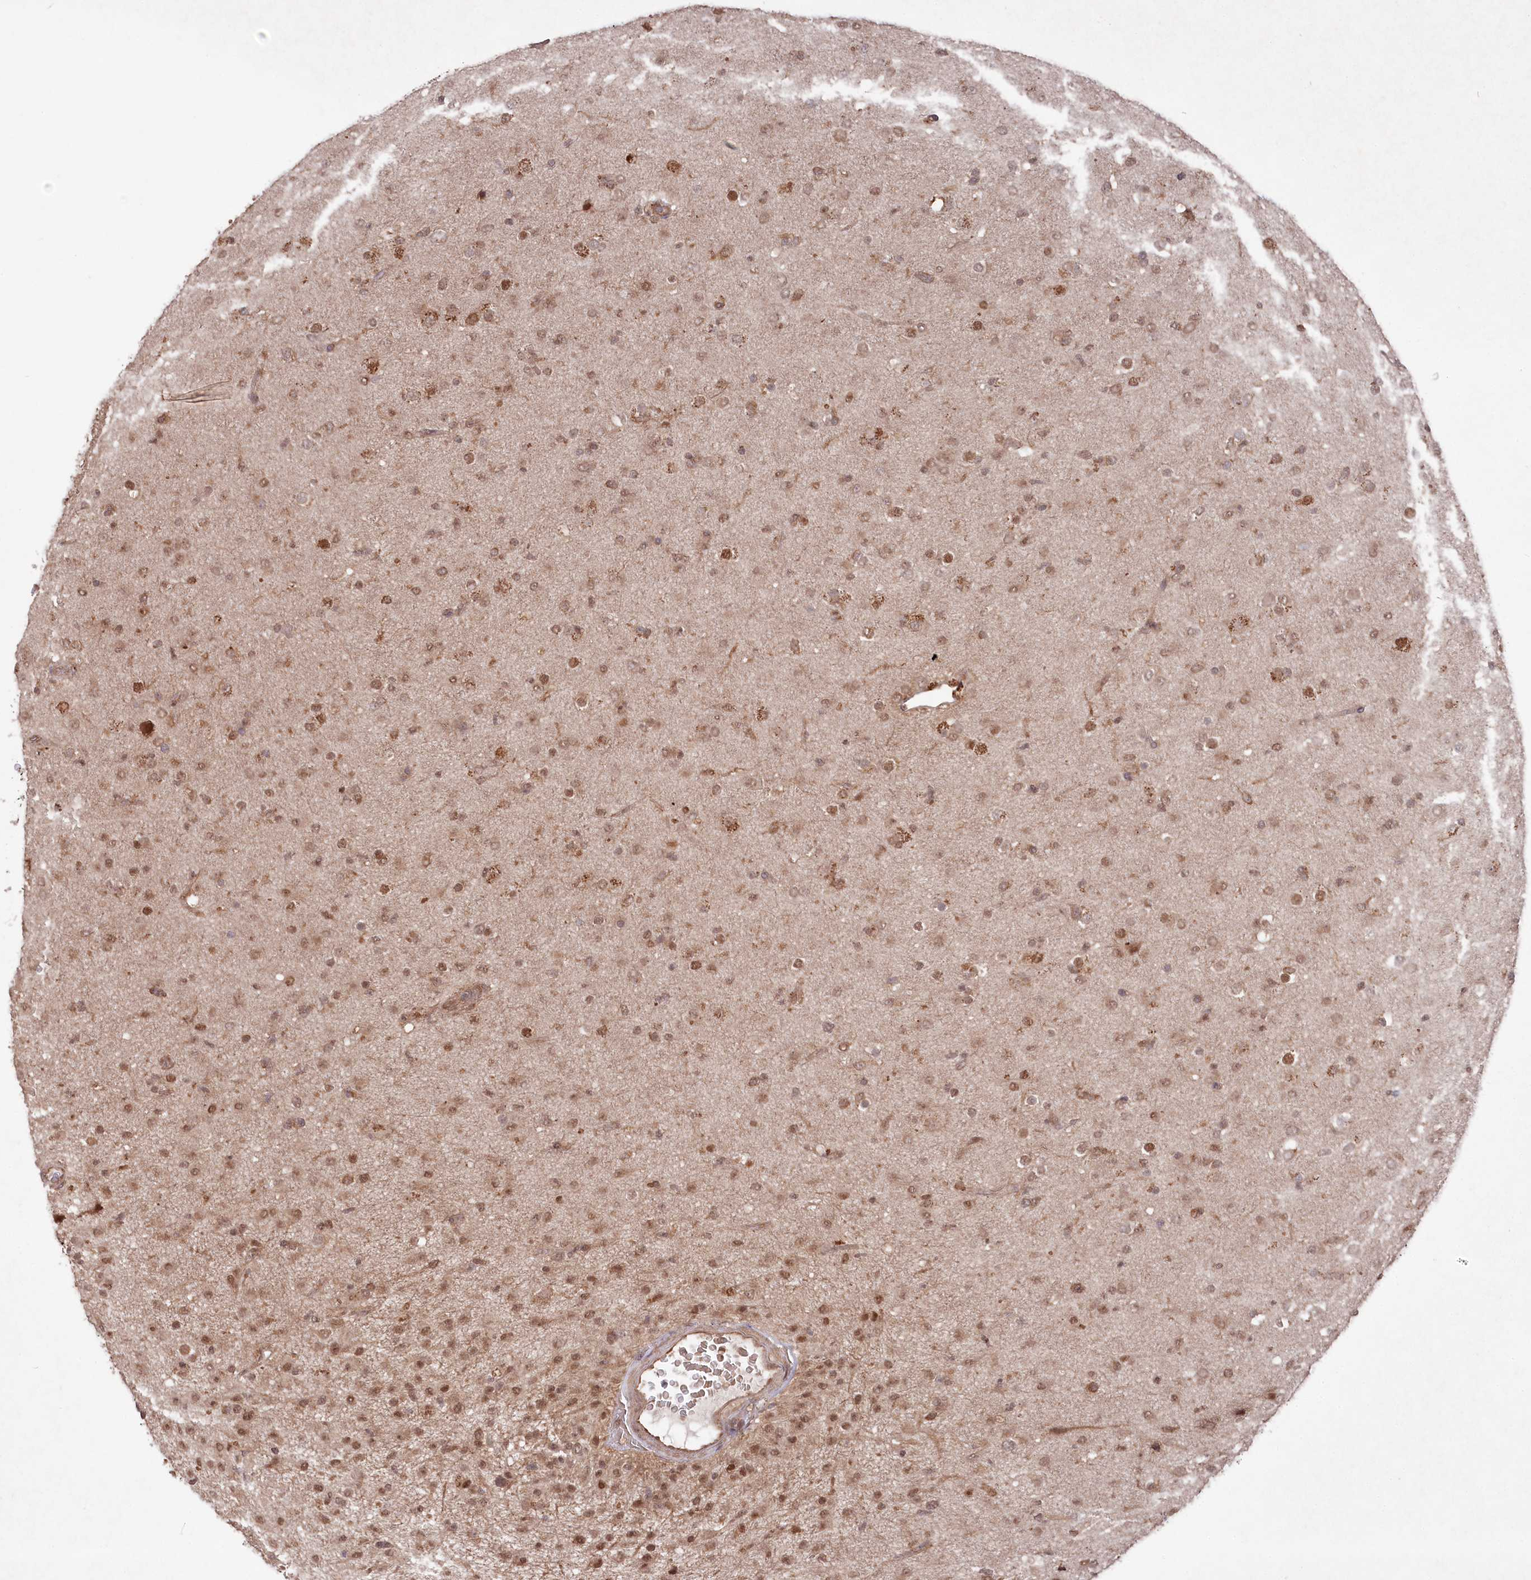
{"staining": {"intensity": "moderate", "quantity": ">75%", "location": "cytoplasmic/membranous,nuclear"}, "tissue": "glioma", "cell_type": "Tumor cells", "image_type": "cancer", "snomed": [{"axis": "morphology", "description": "Glioma, malignant, Low grade"}, {"axis": "topography", "description": "Brain"}], "caption": "The photomicrograph exhibits a brown stain indicating the presence of a protein in the cytoplasmic/membranous and nuclear of tumor cells in low-grade glioma (malignant).", "gene": "PSMA1", "patient": {"sex": "male", "age": 65}}